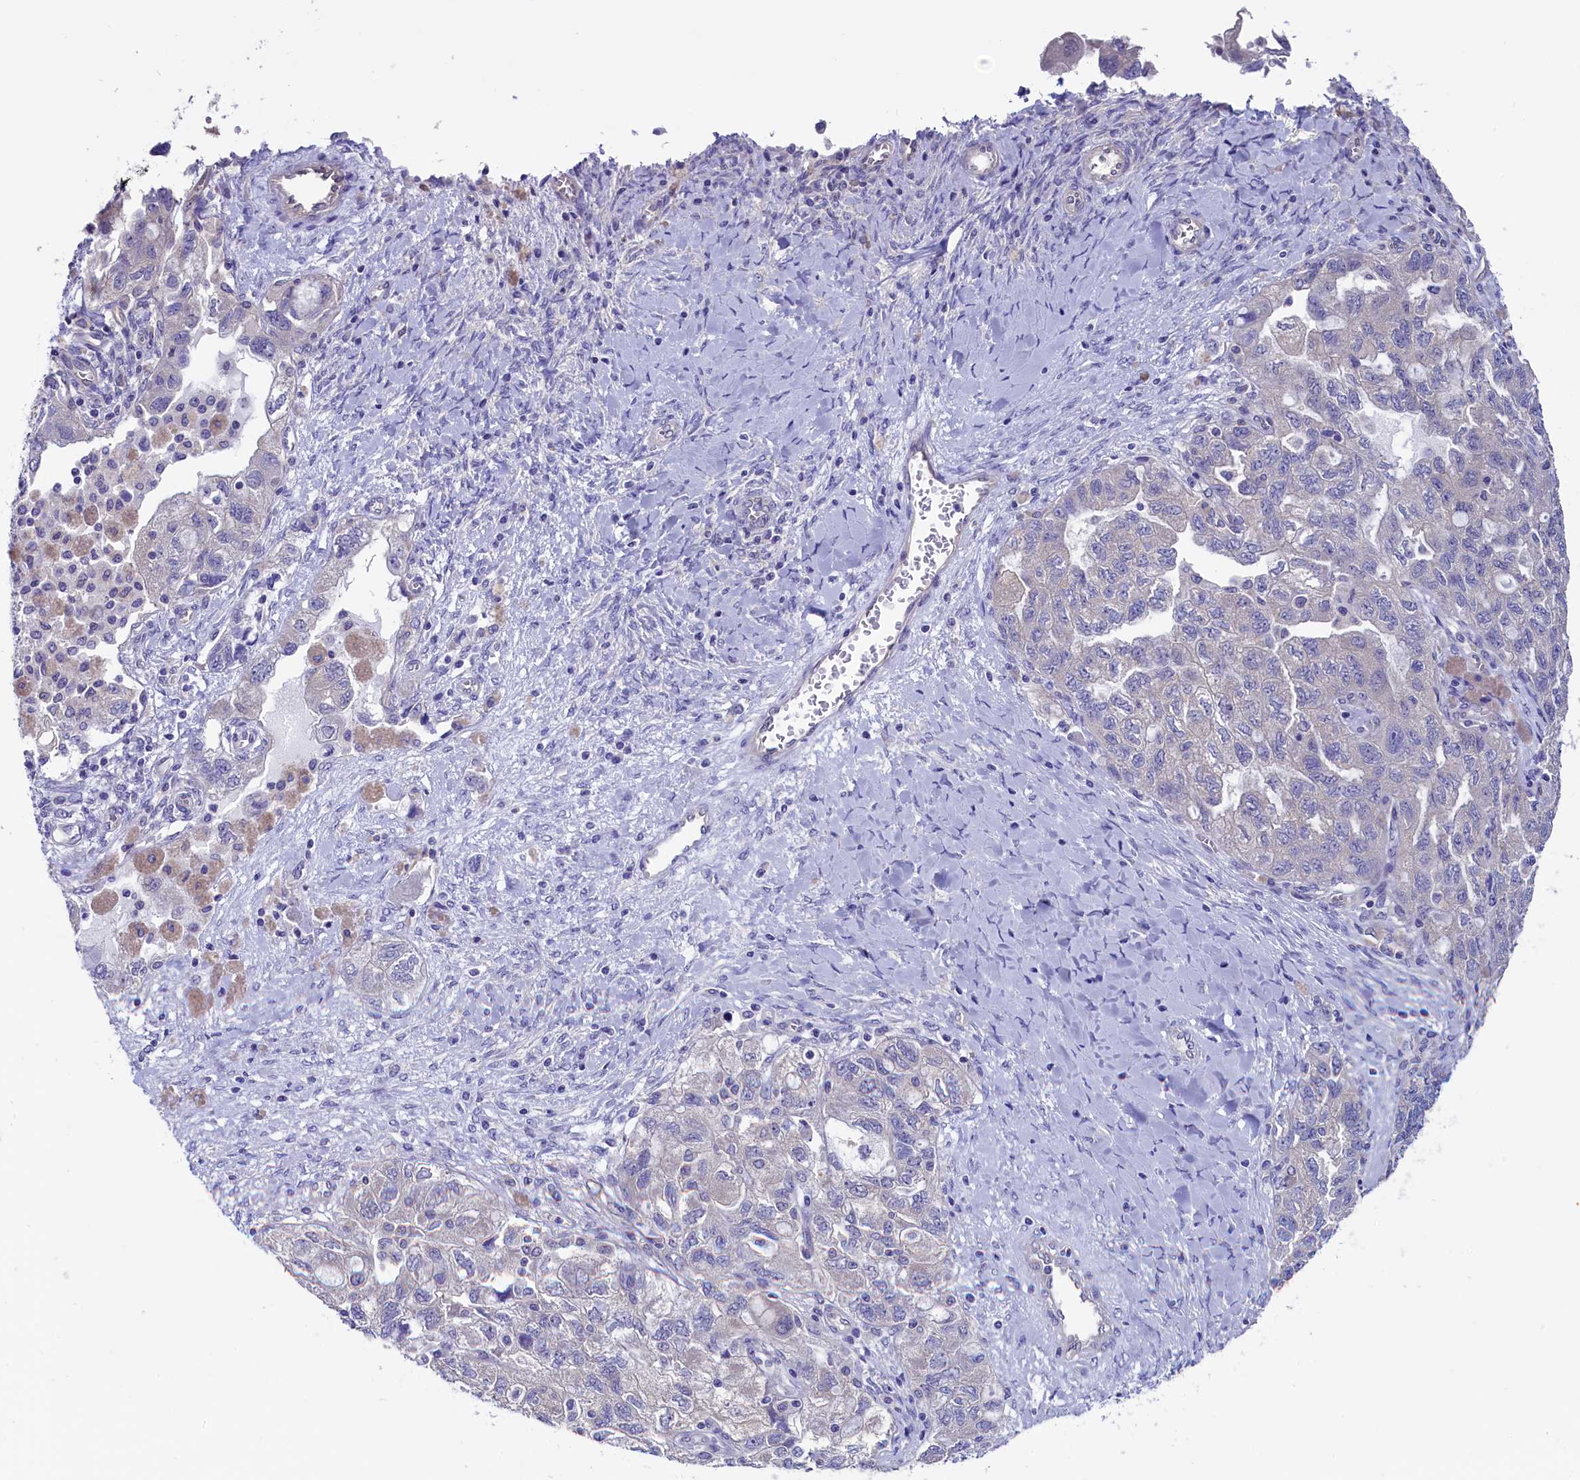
{"staining": {"intensity": "negative", "quantity": "none", "location": "none"}, "tissue": "ovarian cancer", "cell_type": "Tumor cells", "image_type": "cancer", "snomed": [{"axis": "morphology", "description": "Carcinoma, NOS"}, {"axis": "morphology", "description": "Cystadenocarcinoma, serous, NOS"}, {"axis": "topography", "description": "Ovary"}], "caption": "The histopathology image exhibits no staining of tumor cells in carcinoma (ovarian).", "gene": "CIAPIN1", "patient": {"sex": "female", "age": 69}}